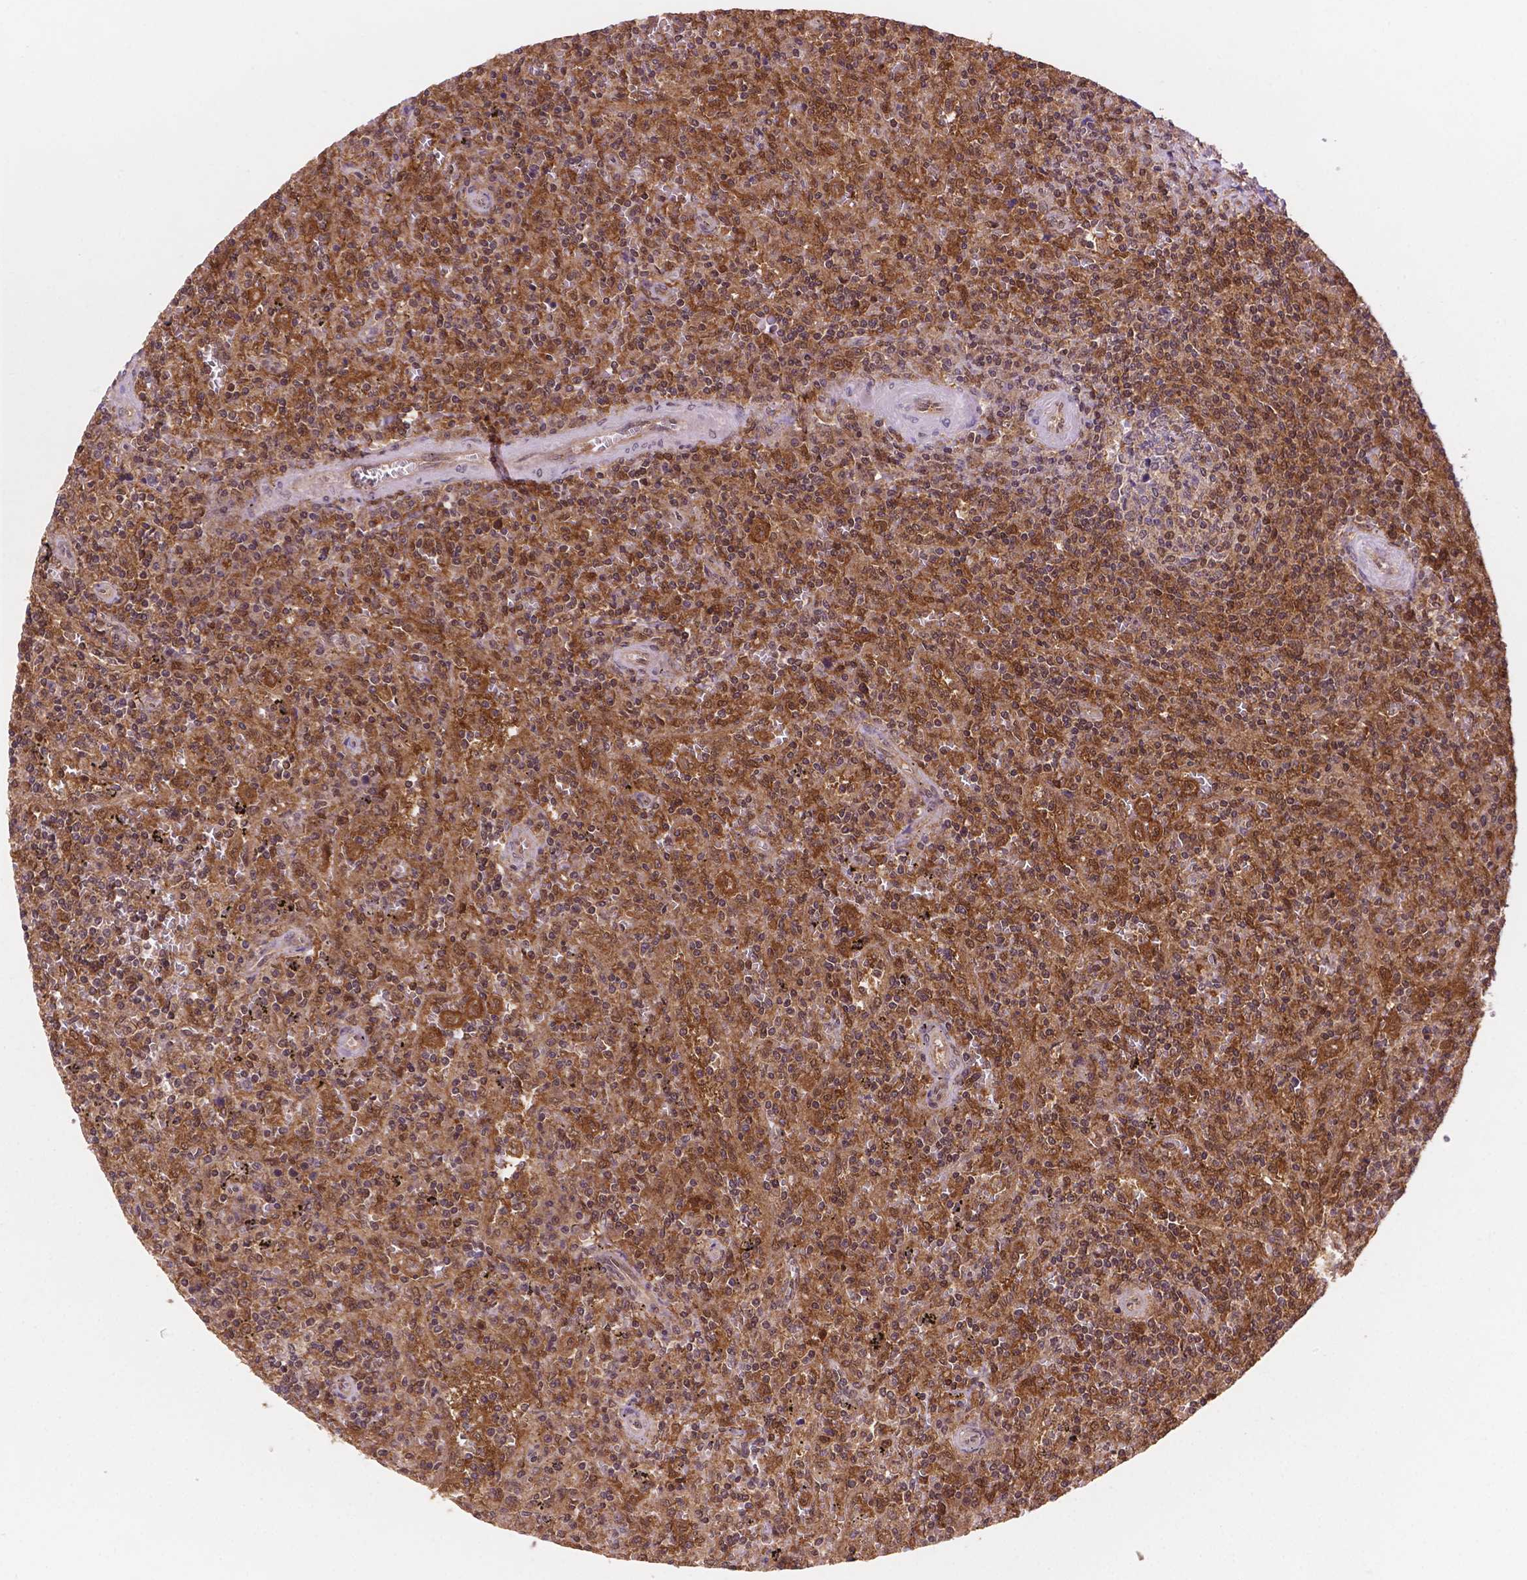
{"staining": {"intensity": "moderate", "quantity": ">75%", "location": "cytoplasmic/membranous,nuclear"}, "tissue": "lymphoma", "cell_type": "Tumor cells", "image_type": "cancer", "snomed": [{"axis": "morphology", "description": "Malignant lymphoma, non-Hodgkin's type, Low grade"}, {"axis": "topography", "description": "Spleen"}], "caption": "Tumor cells display moderate cytoplasmic/membranous and nuclear staining in approximately >75% of cells in lymphoma.", "gene": "UBE2L6", "patient": {"sex": "male", "age": 62}}